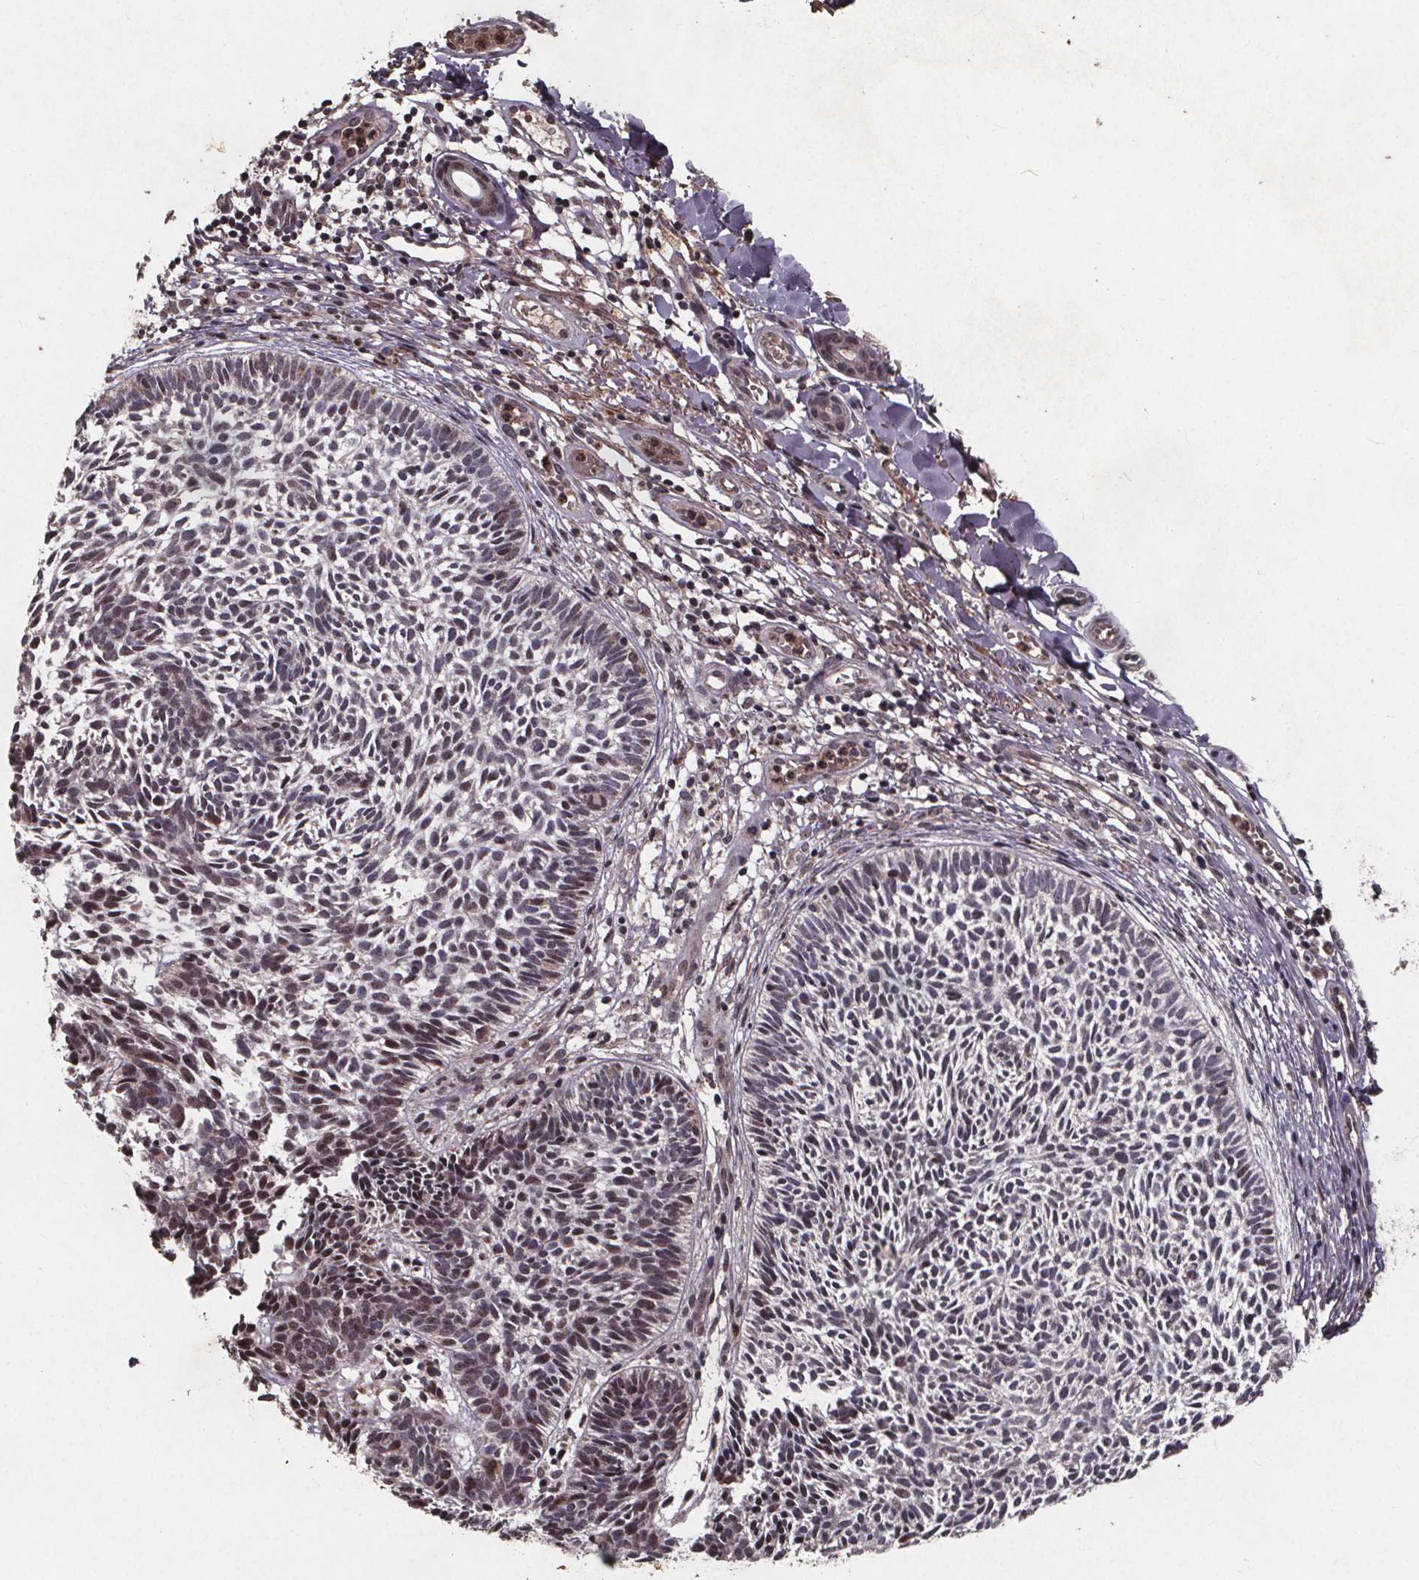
{"staining": {"intensity": "negative", "quantity": "none", "location": "none"}, "tissue": "skin cancer", "cell_type": "Tumor cells", "image_type": "cancer", "snomed": [{"axis": "morphology", "description": "Basal cell carcinoma"}, {"axis": "topography", "description": "Skin"}], "caption": "Human basal cell carcinoma (skin) stained for a protein using immunohistochemistry demonstrates no staining in tumor cells.", "gene": "GPX3", "patient": {"sex": "male", "age": 78}}